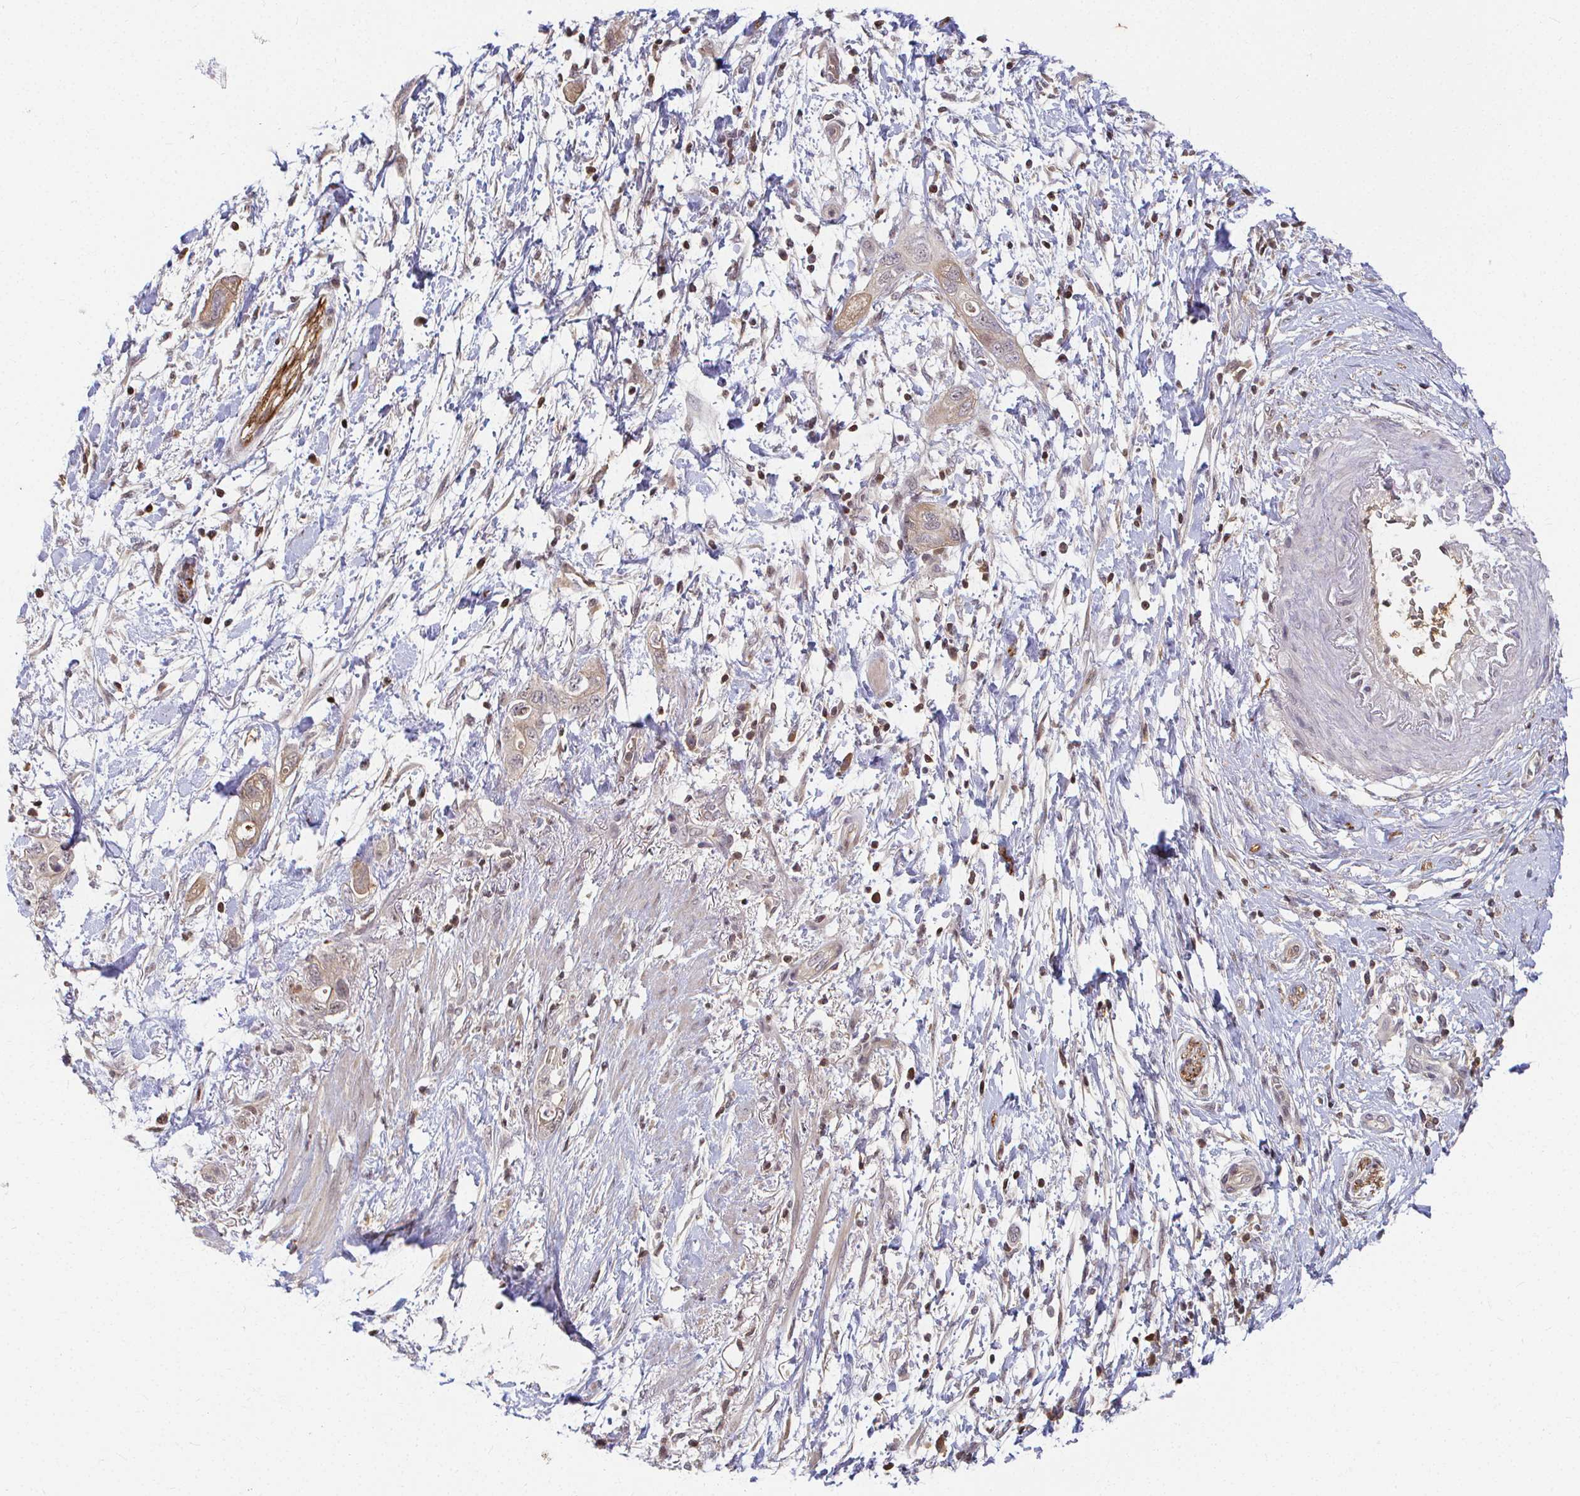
{"staining": {"intensity": "weak", "quantity": "25%-75%", "location": "cytoplasmic/membranous"}, "tissue": "pancreatic cancer", "cell_type": "Tumor cells", "image_type": "cancer", "snomed": [{"axis": "morphology", "description": "Adenocarcinoma, NOS"}, {"axis": "topography", "description": "Pancreas"}], "caption": "A photomicrograph of human pancreatic cancer (adenocarcinoma) stained for a protein exhibits weak cytoplasmic/membranous brown staining in tumor cells. (DAB (3,3'-diaminobenzidine) = brown stain, brightfield microscopy at high magnification).", "gene": "ANK3", "patient": {"sex": "female", "age": 72}}